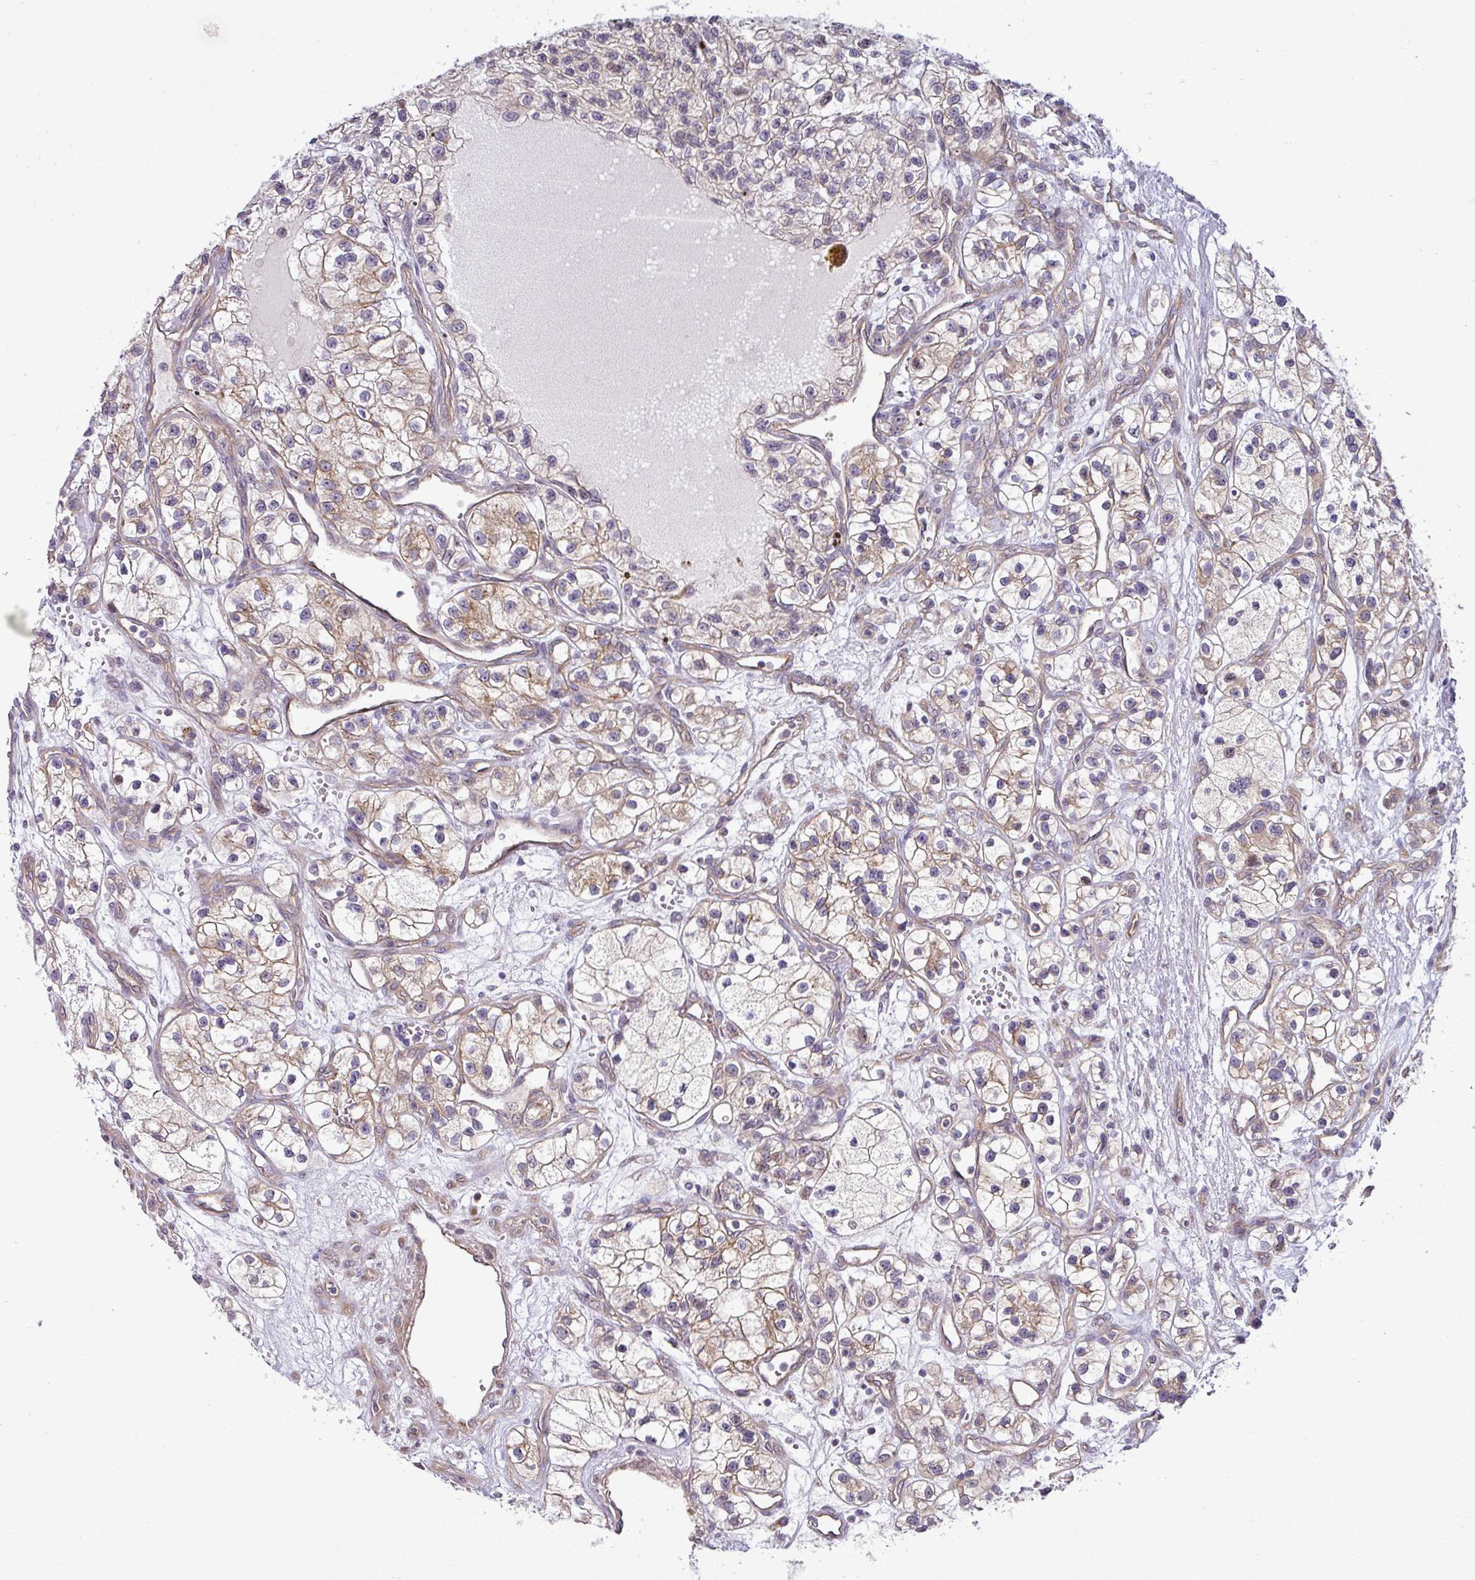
{"staining": {"intensity": "moderate", "quantity": ">75%", "location": "cytoplasmic/membranous"}, "tissue": "renal cancer", "cell_type": "Tumor cells", "image_type": "cancer", "snomed": [{"axis": "morphology", "description": "Adenocarcinoma, NOS"}, {"axis": "topography", "description": "Kidney"}], "caption": "This histopathology image shows immunohistochemistry staining of human renal cancer (adenocarcinoma), with medium moderate cytoplasmic/membranous positivity in approximately >75% of tumor cells.", "gene": "TIMMDC1", "patient": {"sex": "female", "age": 57}}